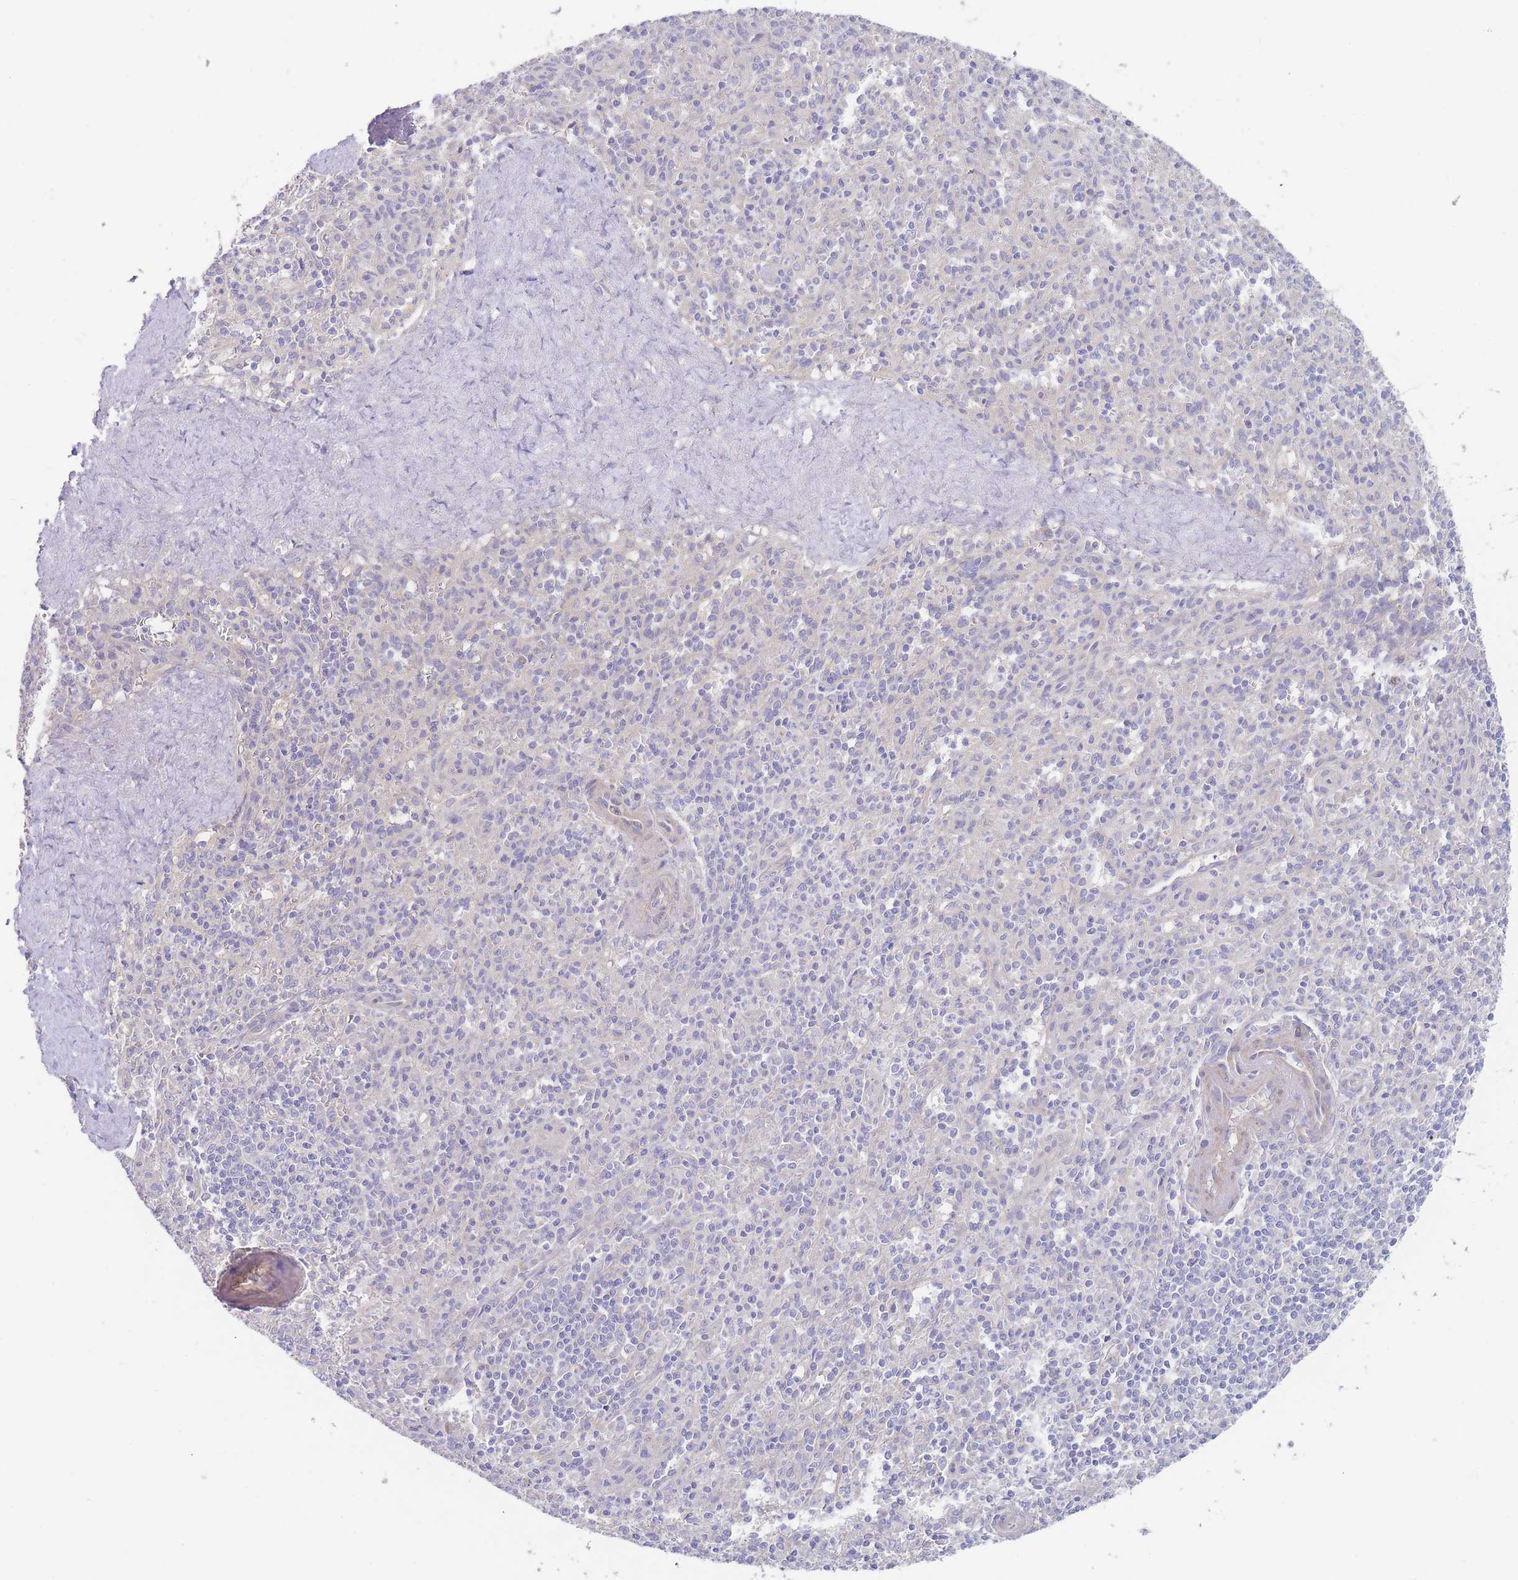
{"staining": {"intensity": "negative", "quantity": "none", "location": "none"}, "tissue": "spleen", "cell_type": "Cells in red pulp", "image_type": "normal", "snomed": [{"axis": "morphology", "description": "Normal tissue, NOS"}, {"axis": "topography", "description": "Spleen"}], "caption": "Spleen was stained to show a protein in brown. There is no significant staining in cells in red pulp. (Stains: DAB immunohistochemistry (IHC) with hematoxylin counter stain, Microscopy: brightfield microscopy at high magnification).", "gene": "ZNF281", "patient": {"sex": "female", "age": 70}}